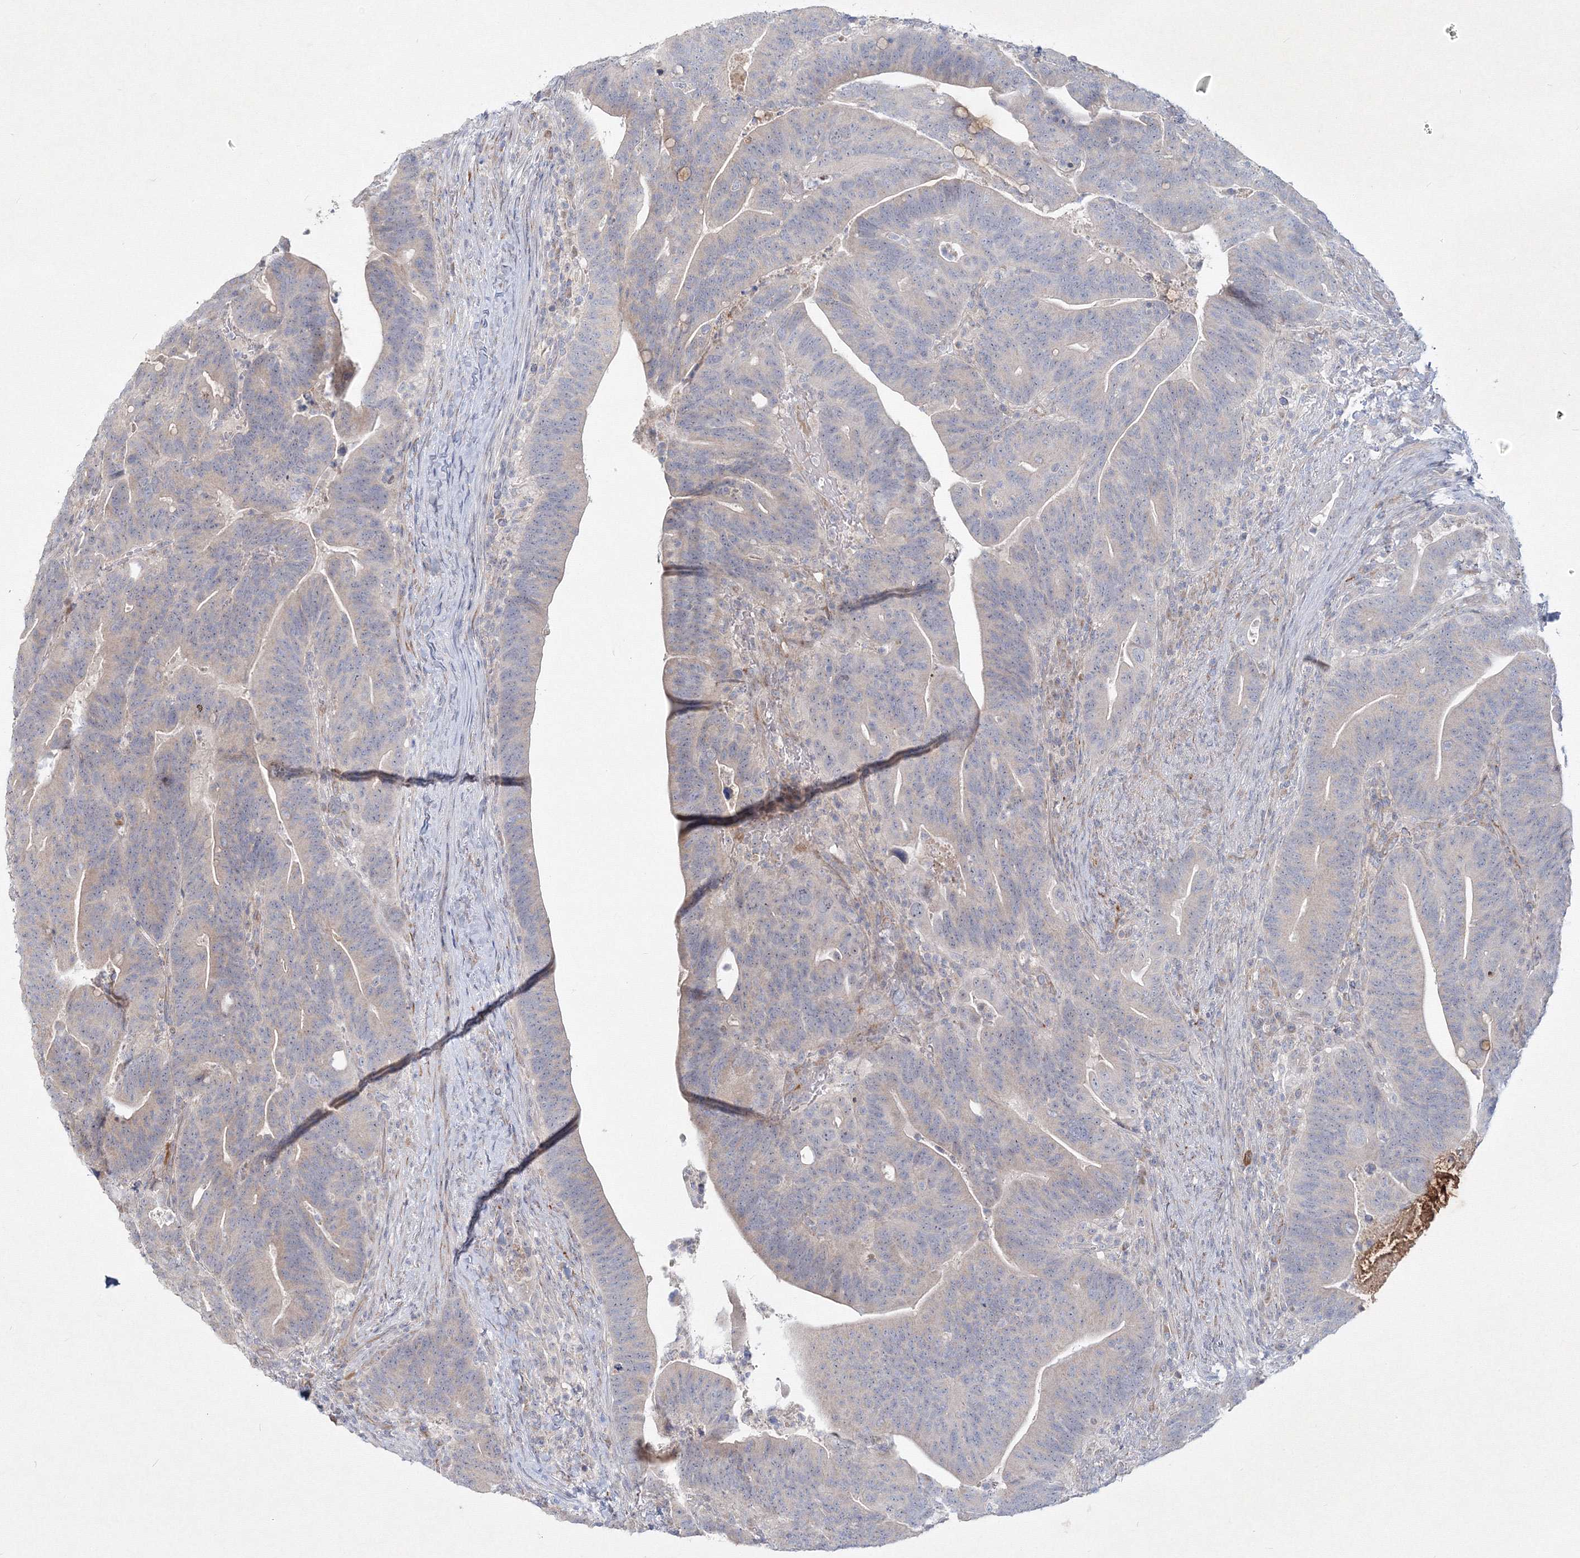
{"staining": {"intensity": "negative", "quantity": "none", "location": "none"}, "tissue": "colorectal cancer", "cell_type": "Tumor cells", "image_type": "cancer", "snomed": [{"axis": "morphology", "description": "Adenocarcinoma, NOS"}, {"axis": "topography", "description": "Colon"}], "caption": "Adenocarcinoma (colorectal) was stained to show a protein in brown. There is no significant staining in tumor cells.", "gene": "WDR49", "patient": {"sex": "female", "age": 66}}